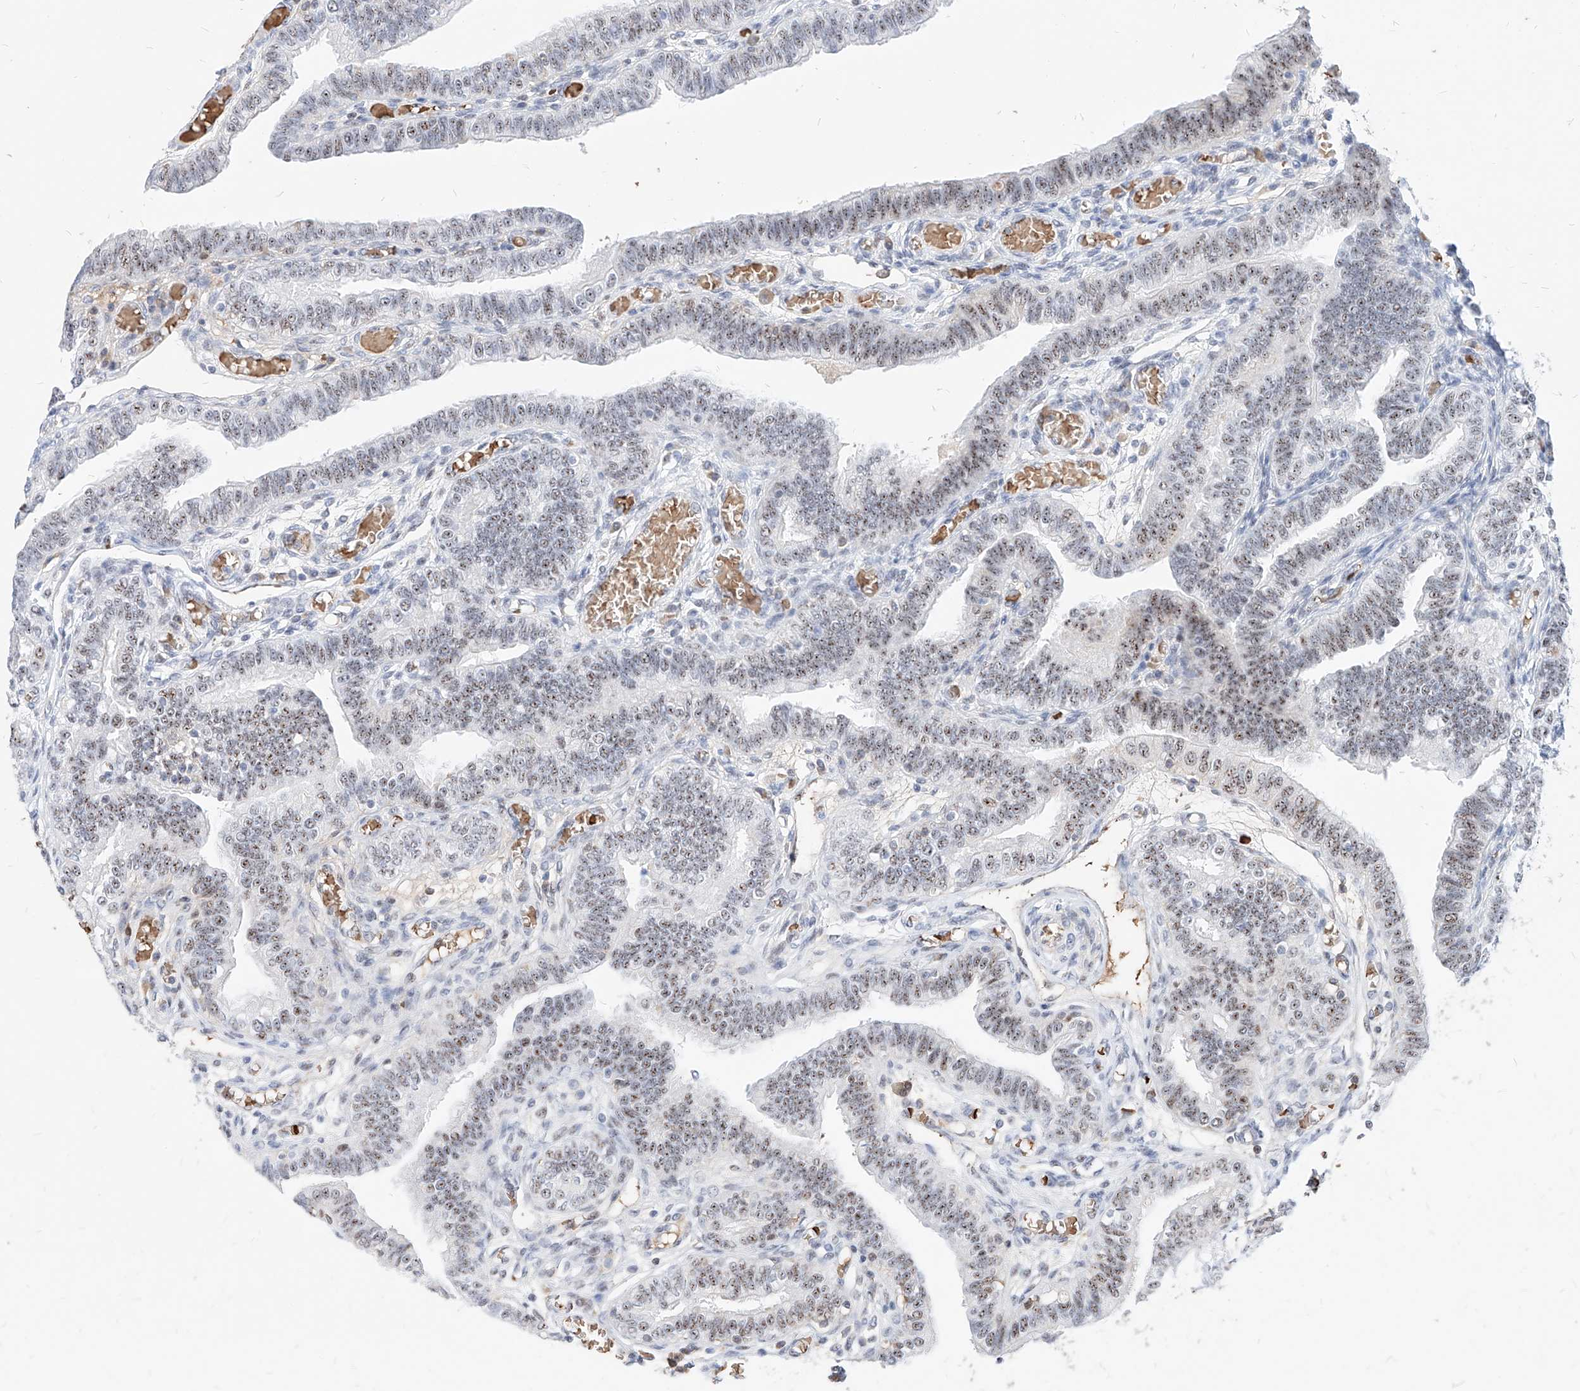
{"staining": {"intensity": "moderate", "quantity": ">75%", "location": "cytoplasmic/membranous,nuclear"}, "tissue": "fallopian tube", "cell_type": "Glandular cells", "image_type": "normal", "snomed": [{"axis": "morphology", "description": "Normal tissue, NOS"}, {"axis": "topography", "description": "Fallopian tube"}], "caption": "Moderate cytoplasmic/membranous,nuclear positivity for a protein is identified in about >75% of glandular cells of benign fallopian tube using immunohistochemistry (IHC).", "gene": "ZFP42", "patient": {"sex": "female", "age": 39}}